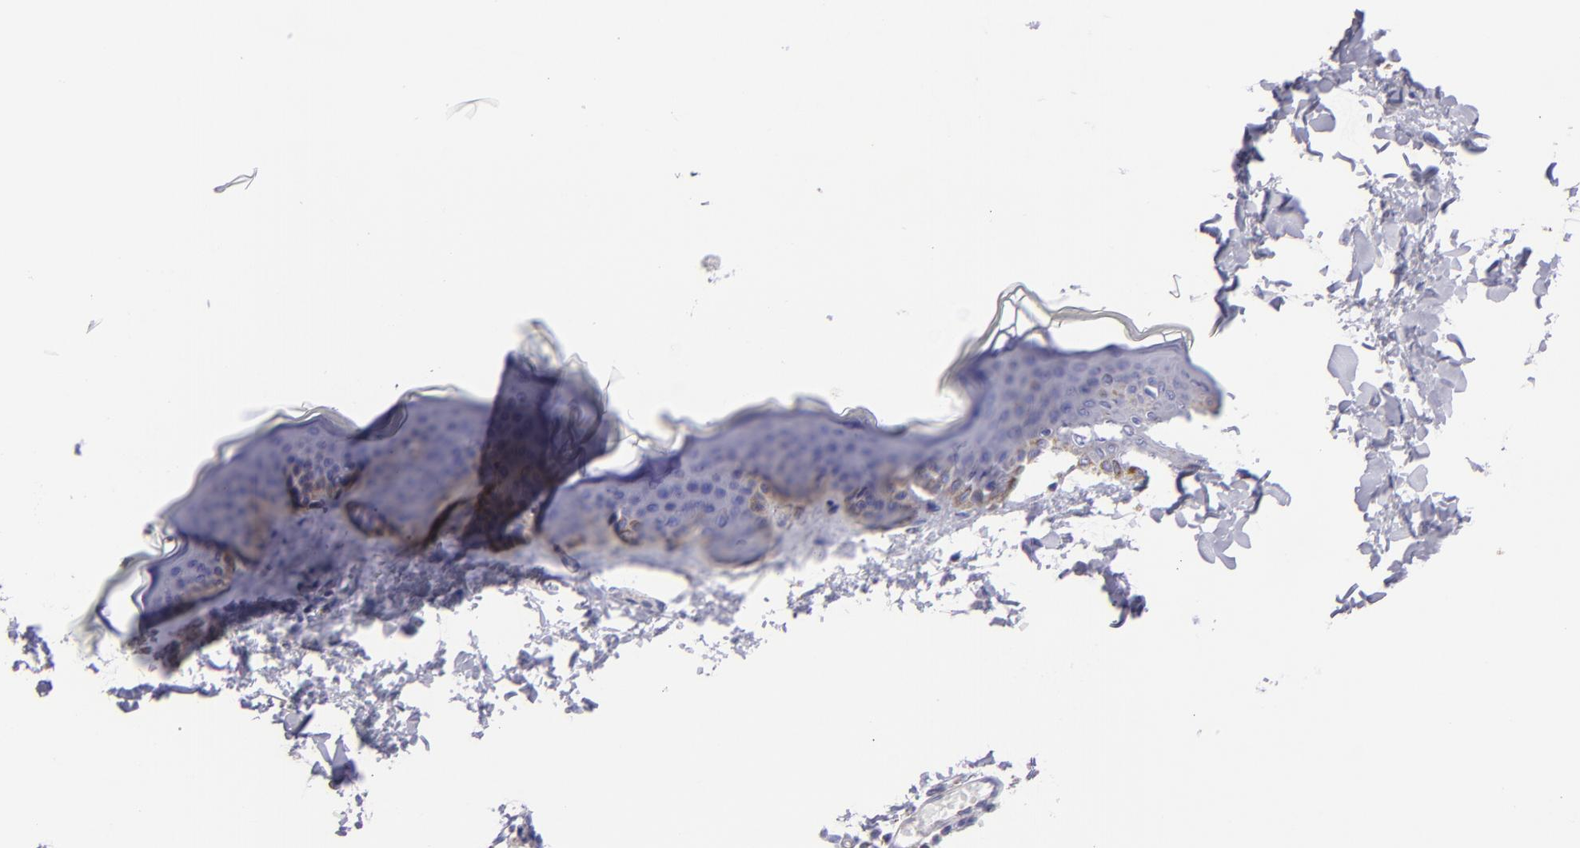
{"staining": {"intensity": "negative", "quantity": "none", "location": "none"}, "tissue": "skin", "cell_type": "Fibroblasts", "image_type": "normal", "snomed": [{"axis": "morphology", "description": "Normal tissue, NOS"}, {"axis": "topography", "description": "Skin"}], "caption": "A photomicrograph of skin stained for a protein demonstrates no brown staining in fibroblasts. (Brightfield microscopy of DAB (3,3'-diaminobenzidine) immunohistochemistry at high magnification).", "gene": "HSPD1", "patient": {"sex": "female", "age": 17}}